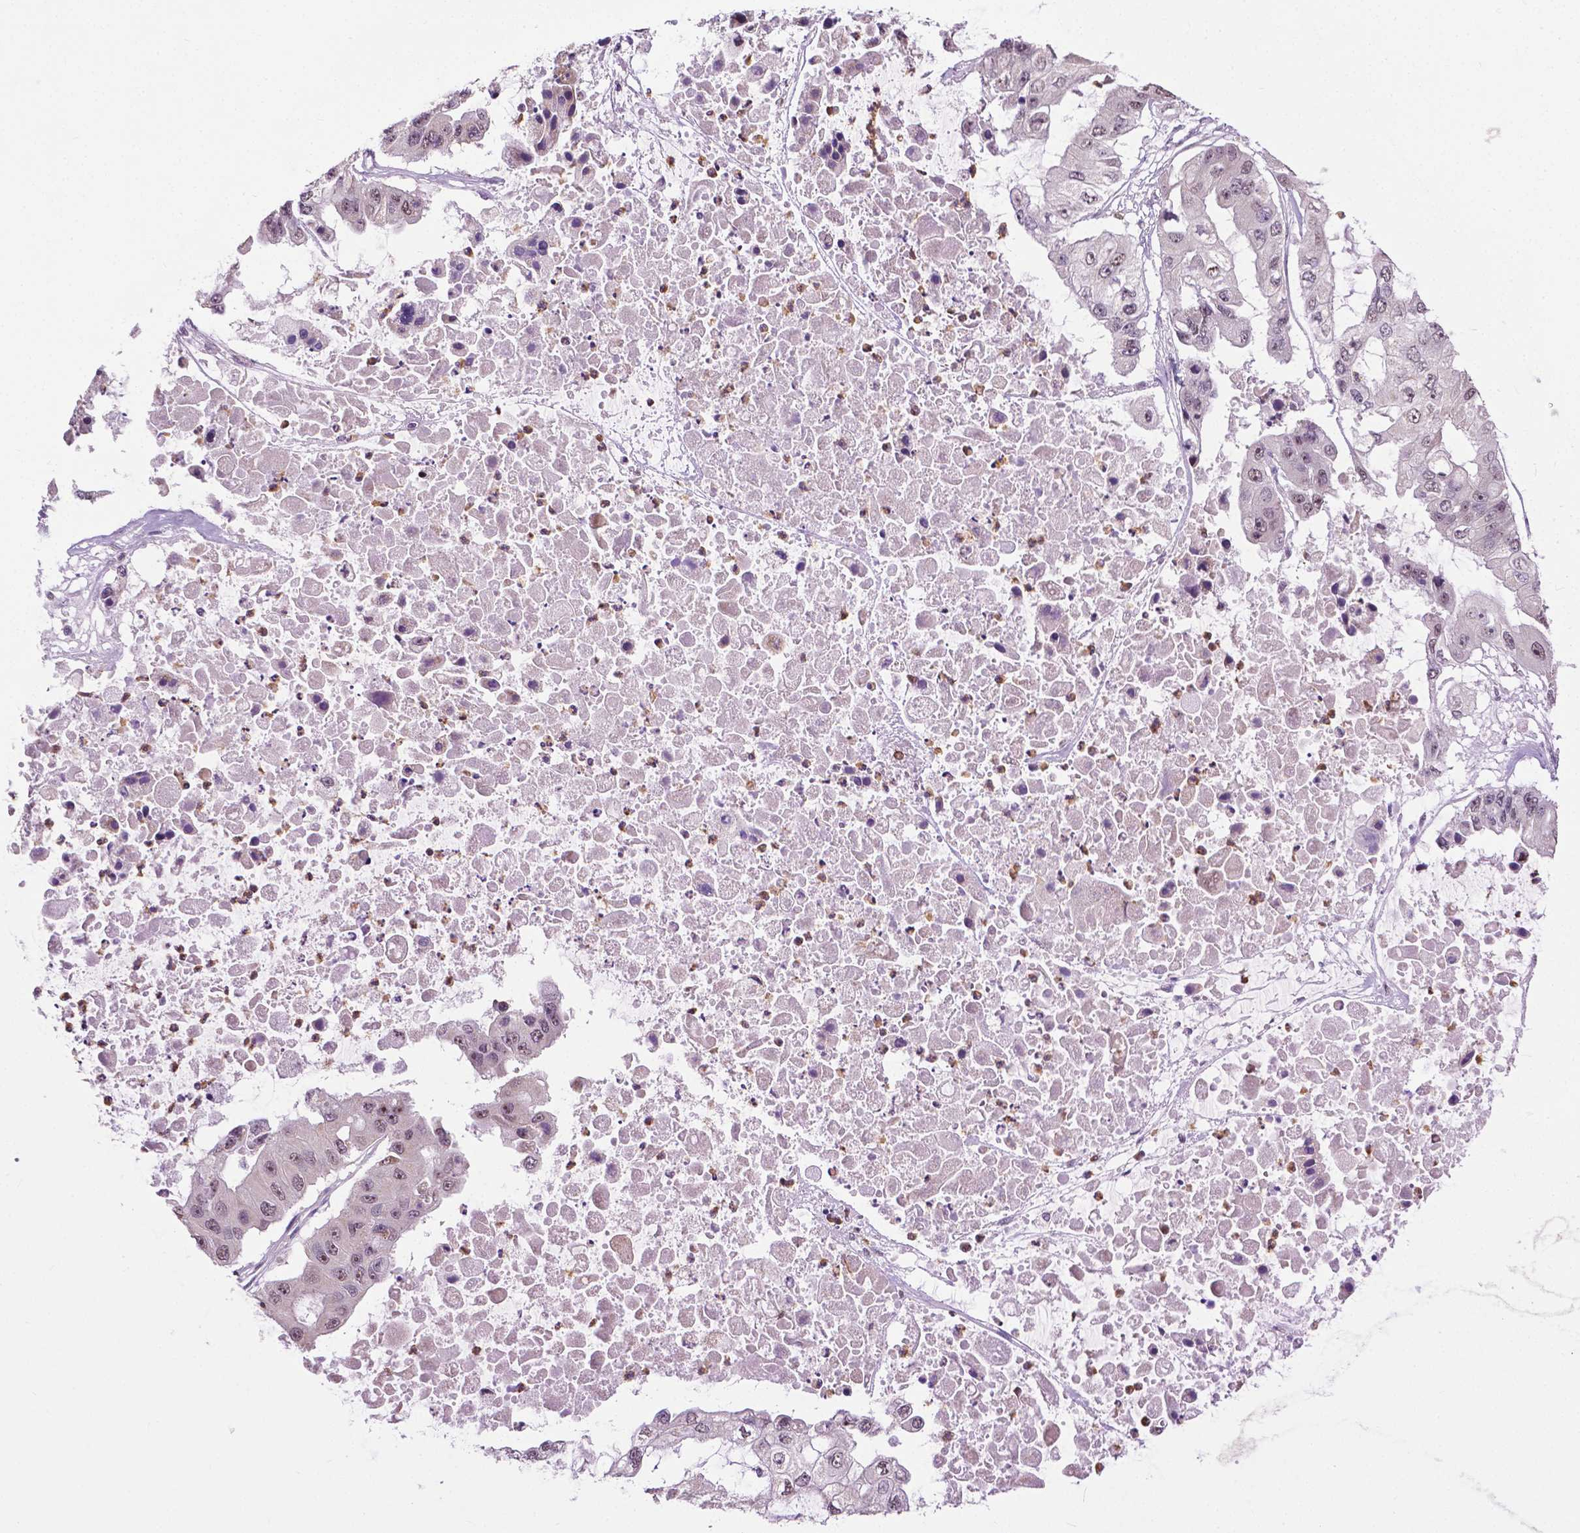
{"staining": {"intensity": "weak", "quantity": "25%-75%", "location": "nuclear"}, "tissue": "ovarian cancer", "cell_type": "Tumor cells", "image_type": "cancer", "snomed": [{"axis": "morphology", "description": "Cystadenocarcinoma, serous, NOS"}, {"axis": "topography", "description": "Ovary"}], "caption": "The immunohistochemical stain shows weak nuclear expression in tumor cells of ovarian cancer tissue. The protein of interest is shown in brown color, while the nuclei are stained blue.", "gene": "TTC9B", "patient": {"sex": "female", "age": 56}}